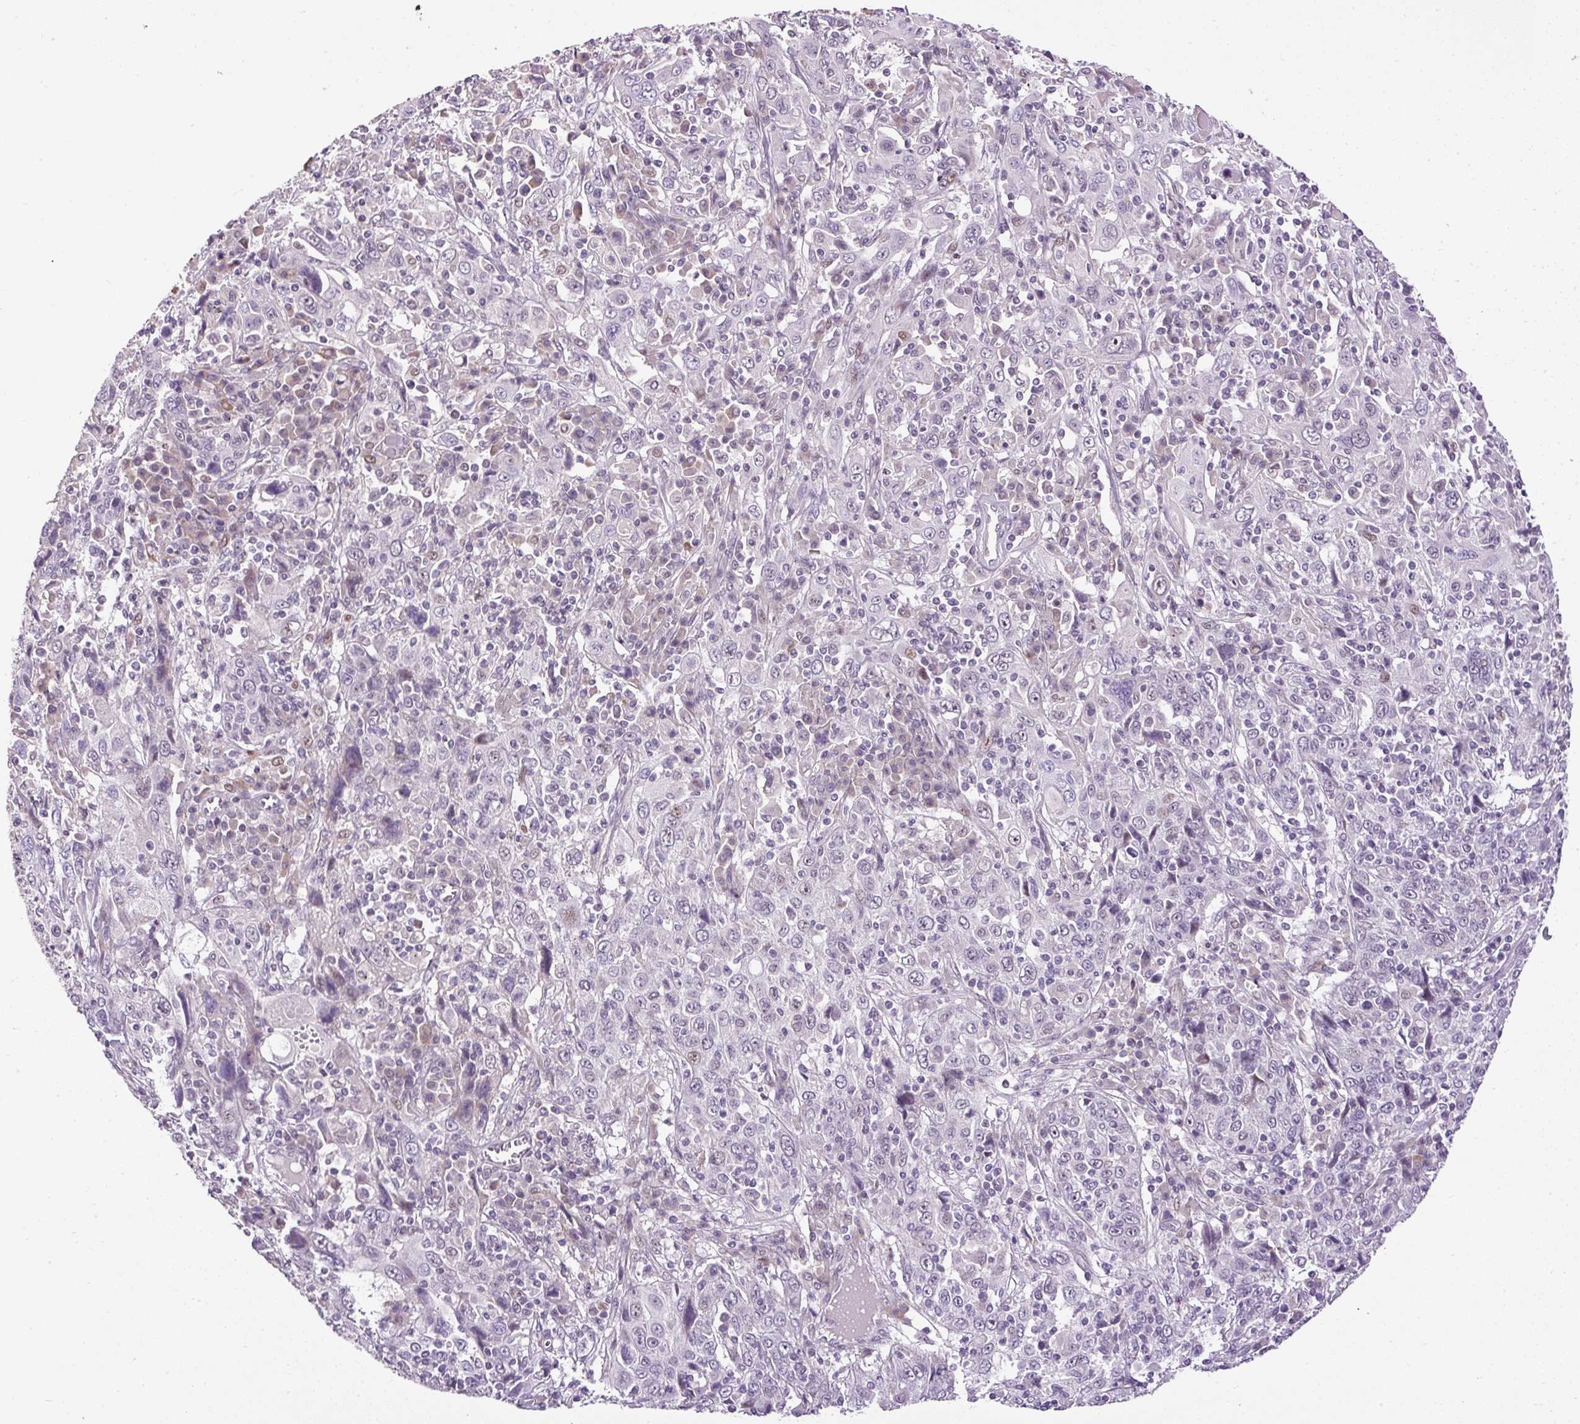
{"staining": {"intensity": "moderate", "quantity": "<25%", "location": "nuclear"}, "tissue": "cervical cancer", "cell_type": "Tumor cells", "image_type": "cancer", "snomed": [{"axis": "morphology", "description": "Squamous cell carcinoma, NOS"}, {"axis": "topography", "description": "Cervix"}], "caption": "Immunohistochemical staining of cervical squamous cell carcinoma displays moderate nuclear protein expression in about <25% of tumor cells.", "gene": "ARHGEF18", "patient": {"sex": "female", "age": 46}}